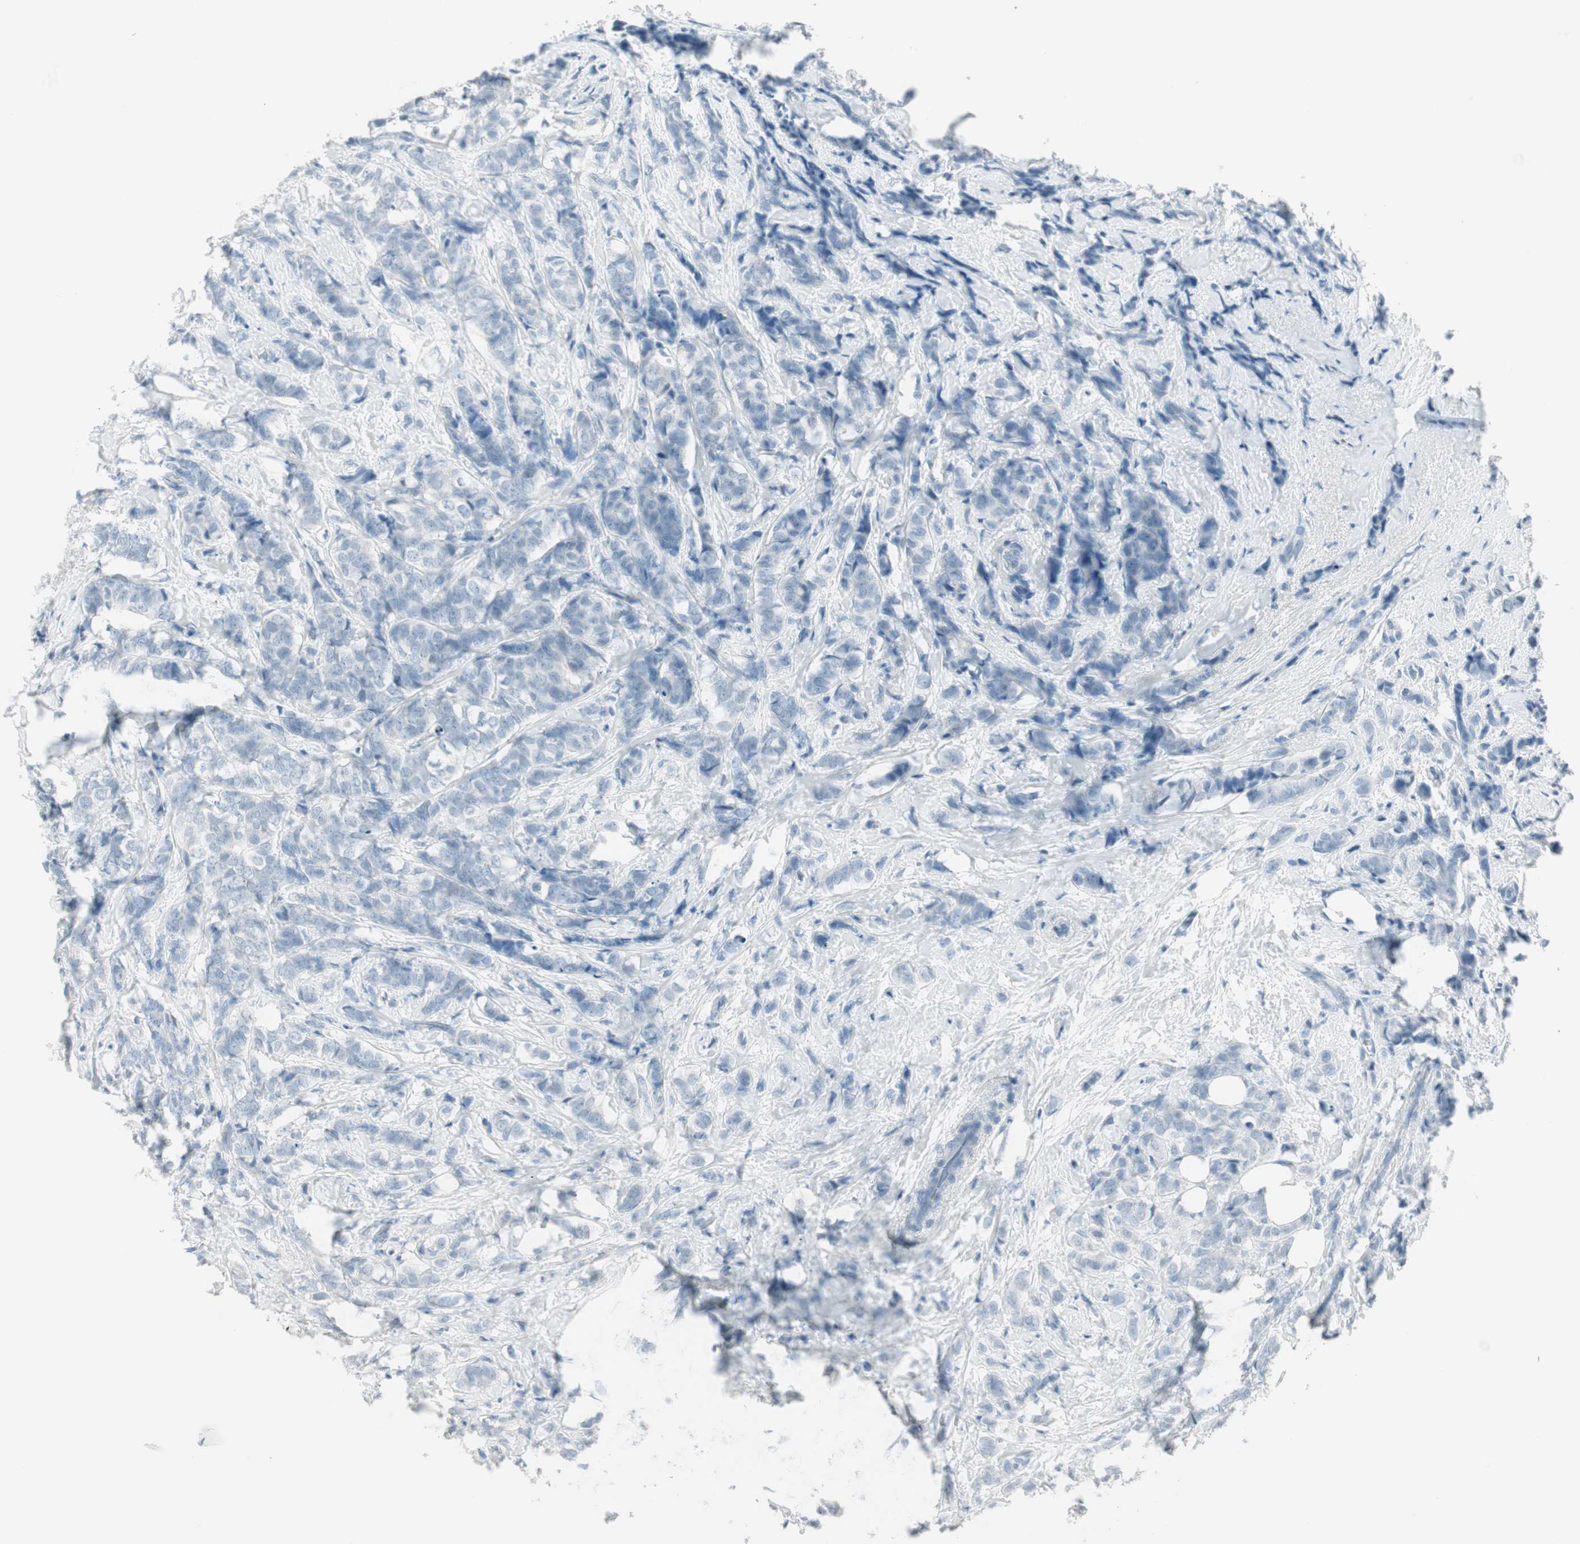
{"staining": {"intensity": "negative", "quantity": "none", "location": "none"}, "tissue": "breast cancer", "cell_type": "Tumor cells", "image_type": "cancer", "snomed": [{"axis": "morphology", "description": "Lobular carcinoma"}, {"axis": "topography", "description": "Breast"}], "caption": "DAB (3,3'-diaminobenzidine) immunohistochemical staining of breast cancer (lobular carcinoma) shows no significant staining in tumor cells.", "gene": "ITLN2", "patient": {"sex": "female", "age": 60}}